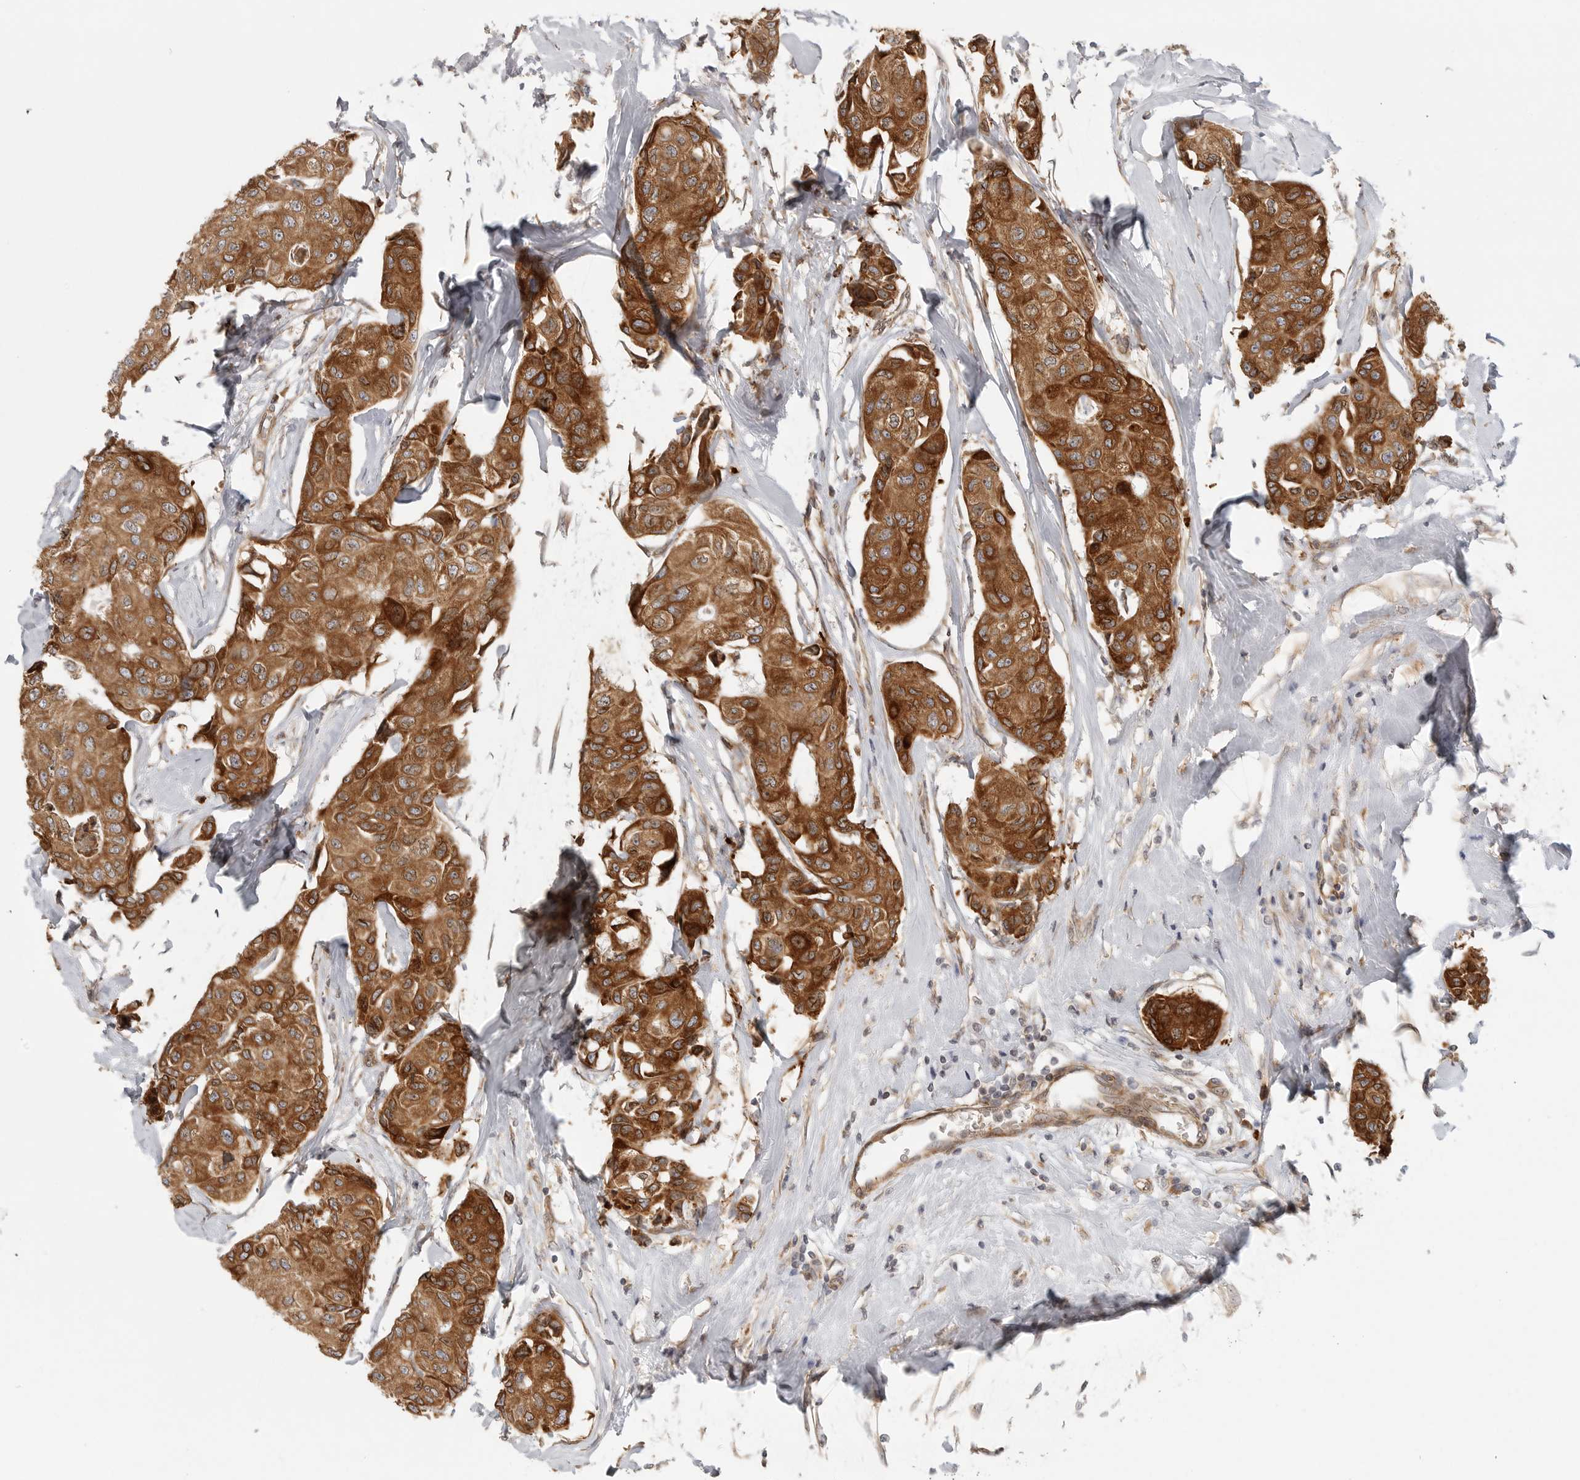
{"staining": {"intensity": "moderate", "quantity": ">75%", "location": "cytoplasmic/membranous"}, "tissue": "breast cancer", "cell_type": "Tumor cells", "image_type": "cancer", "snomed": [{"axis": "morphology", "description": "Duct carcinoma"}, {"axis": "topography", "description": "Breast"}], "caption": "Tumor cells reveal medium levels of moderate cytoplasmic/membranous staining in approximately >75% of cells in human breast cancer (infiltrating ductal carcinoma).", "gene": "CERS2", "patient": {"sex": "female", "age": 80}}